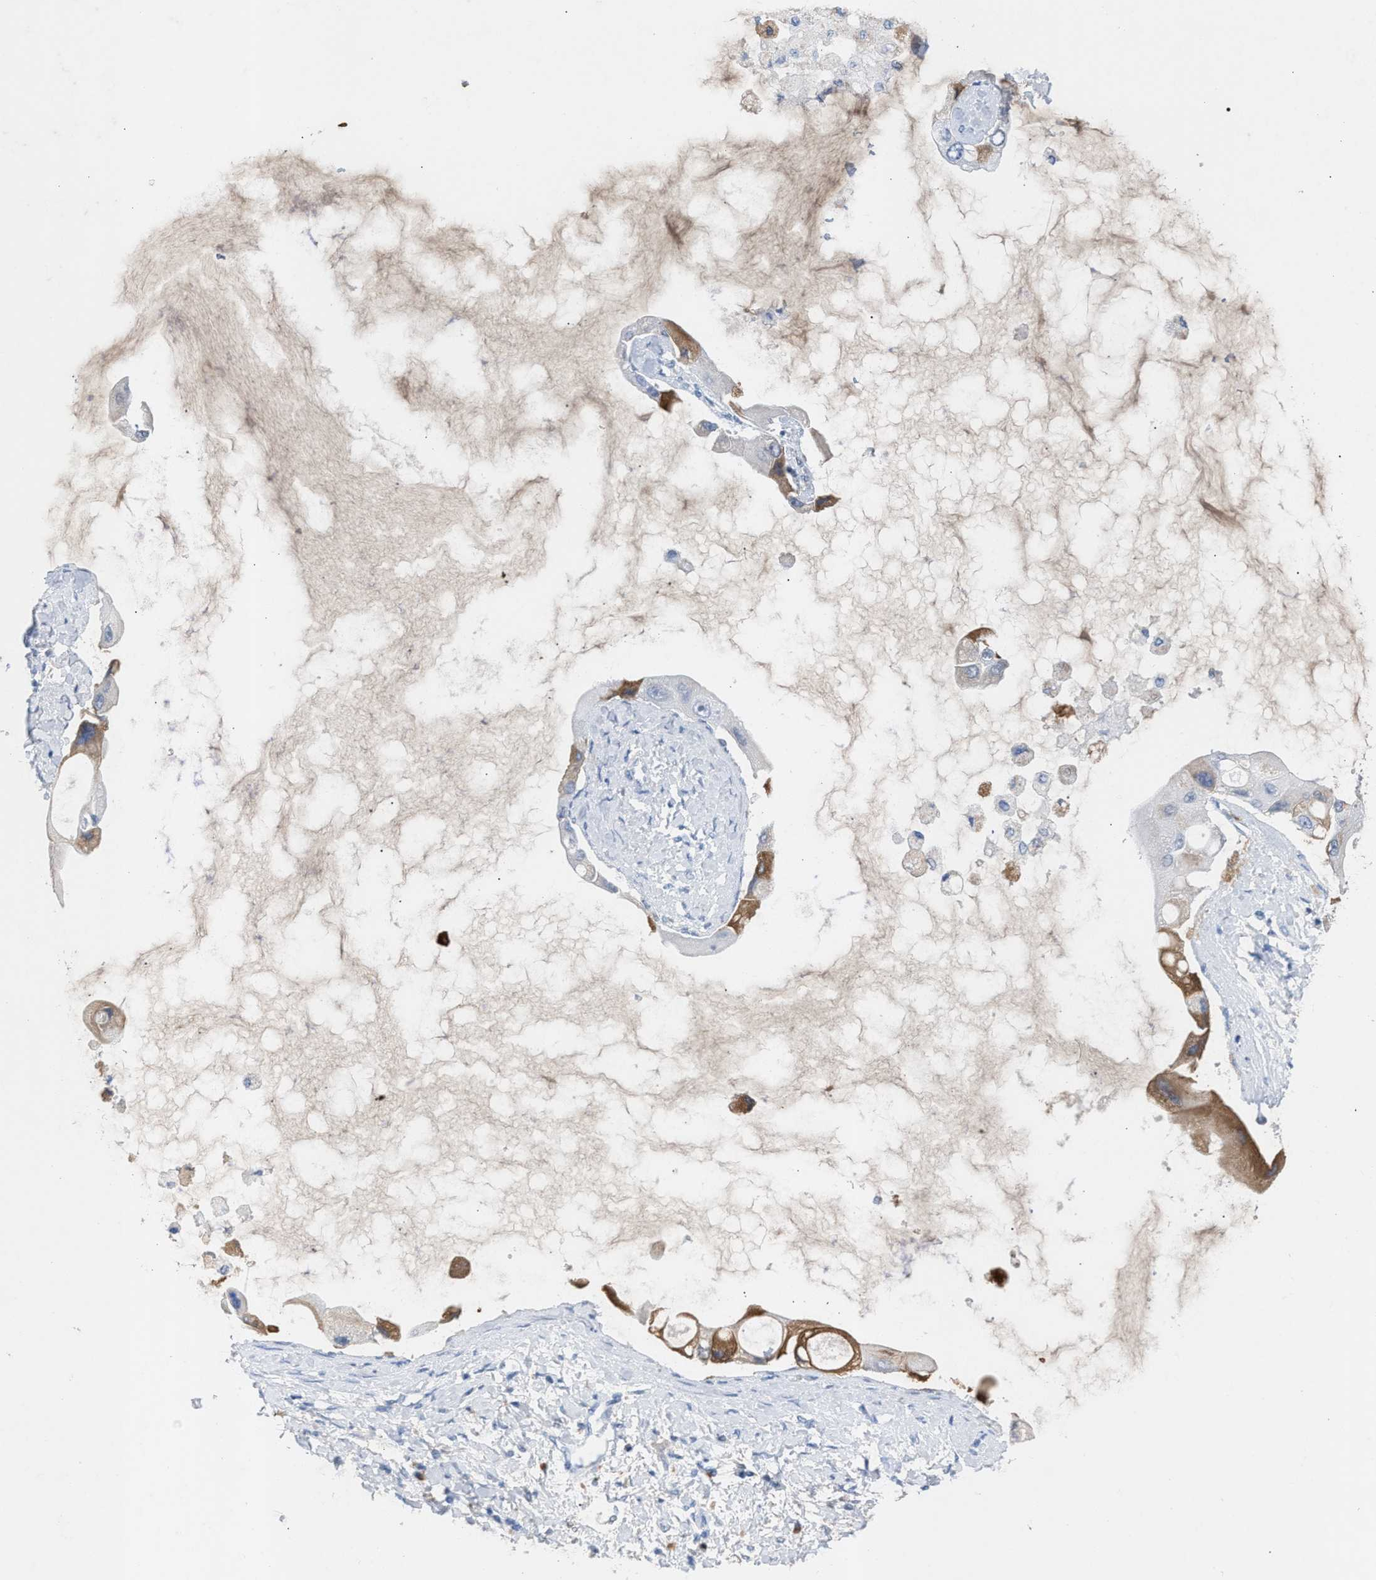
{"staining": {"intensity": "moderate", "quantity": "25%-75%", "location": "cytoplasmic/membranous"}, "tissue": "liver cancer", "cell_type": "Tumor cells", "image_type": "cancer", "snomed": [{"axis": "morphology", "description": "Cholangiocarcinoma"}, {"axis": "topography", "description": "Liver"}], "caption": "Cholangiocarcinoma (liver) stained with DAB immunohistochemistry exhibits medium levels of moderate cytoplasmic/membranous staining in about 25%-75% of tumor cells.", "gene": "APOH", "patient": {"sex": "male", "age": 50}}